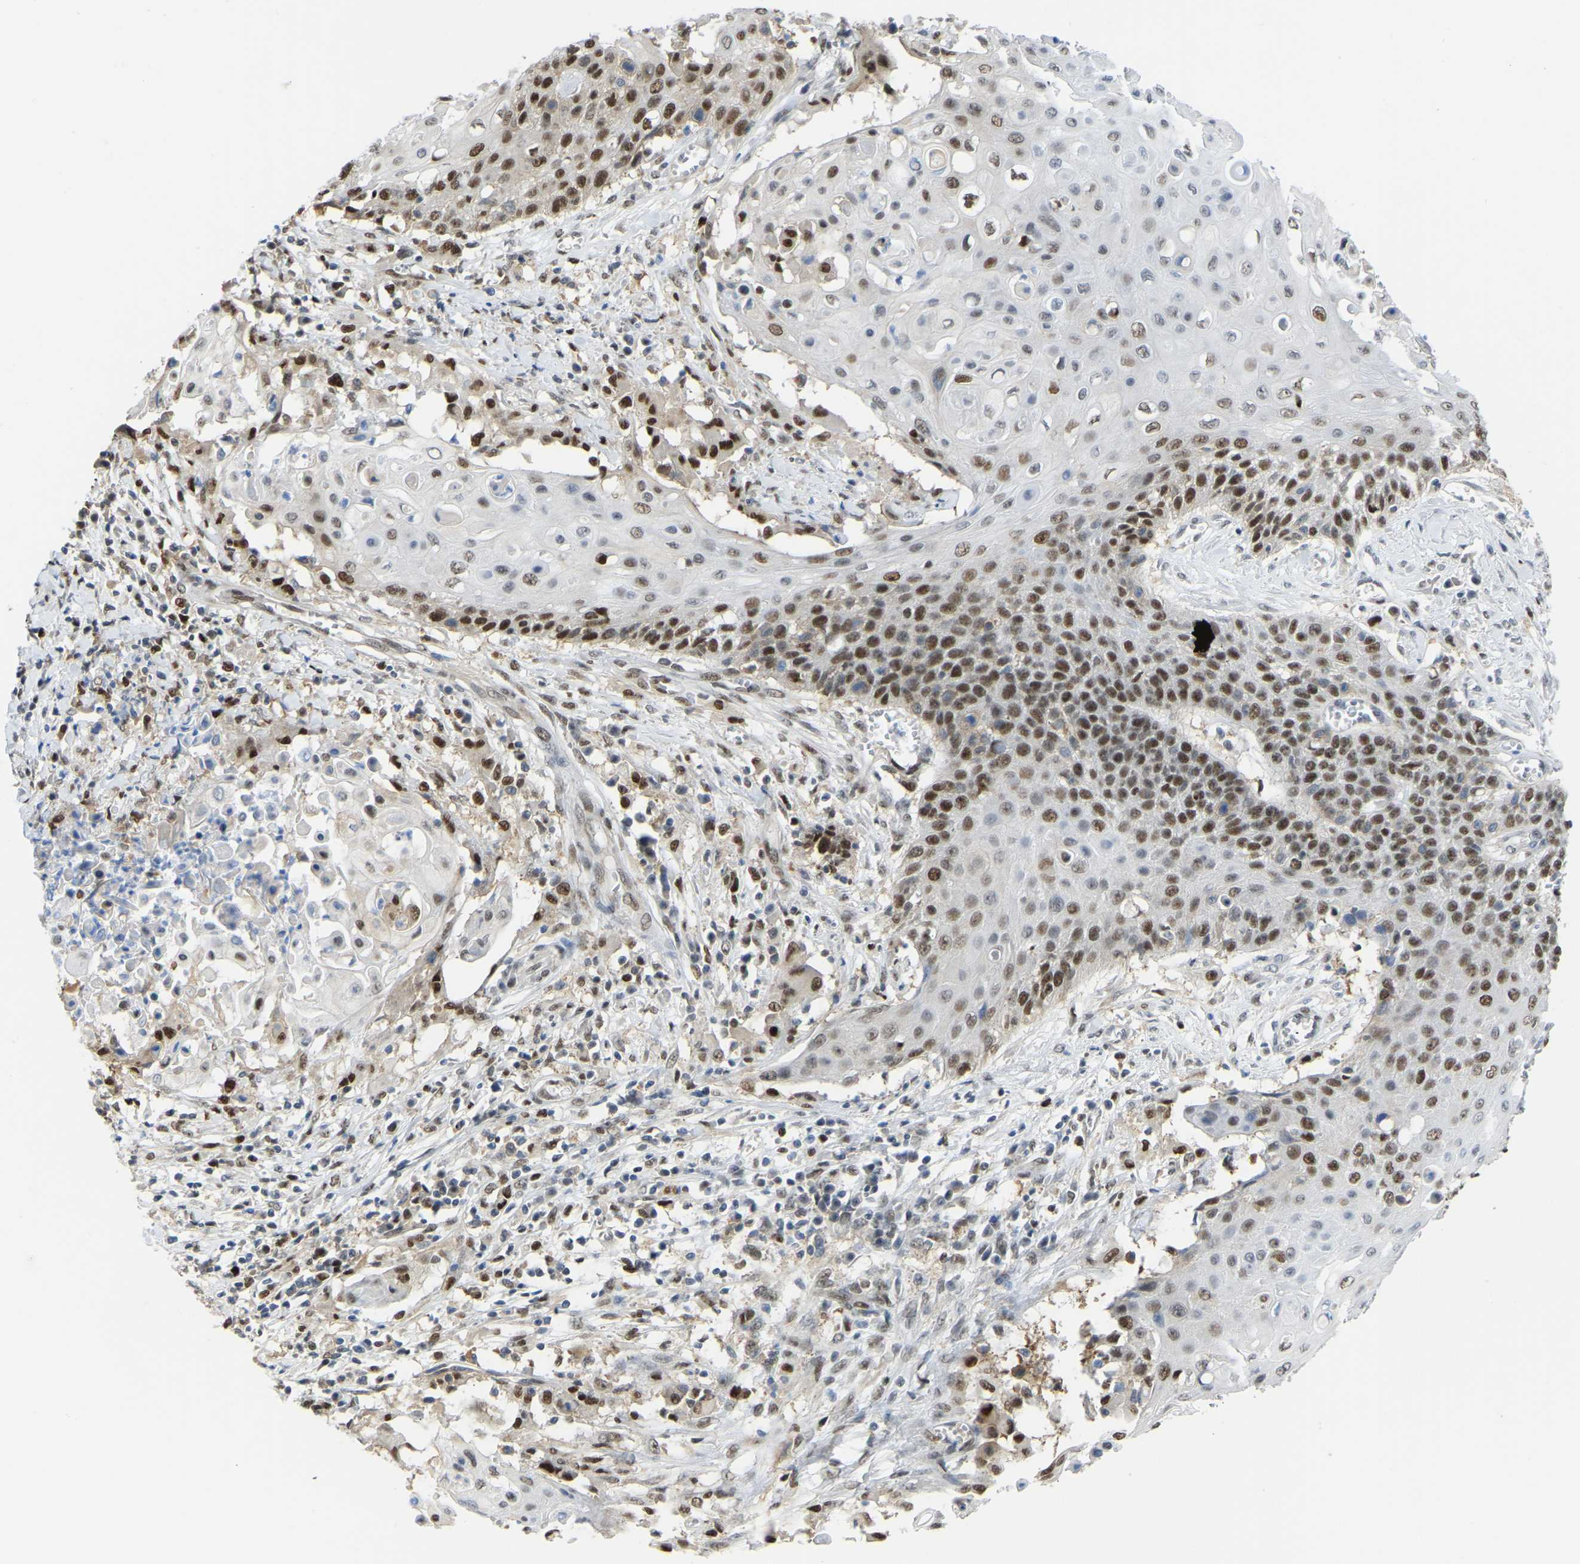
{"staining": {"intensity": "moderate", "quantity": "25%-75%", "location": "nuclear"}, "tissue": "cervical cancer", "cell_type": "Tumor cells", "image_type": "cancer", "snomed": [{"axis": "morphology", "description": "Squamous cell carcinoma, NOS"}, {"axis": "topography", "description": "Cervix"}], "caption": "A brown stain shows moderate nuclear positivity of a protein in cervical cancer (squamous cell carcinoma) tumor cells.", "gene": "KLRG2", "patient": {"sex": "female", "age": 39}}